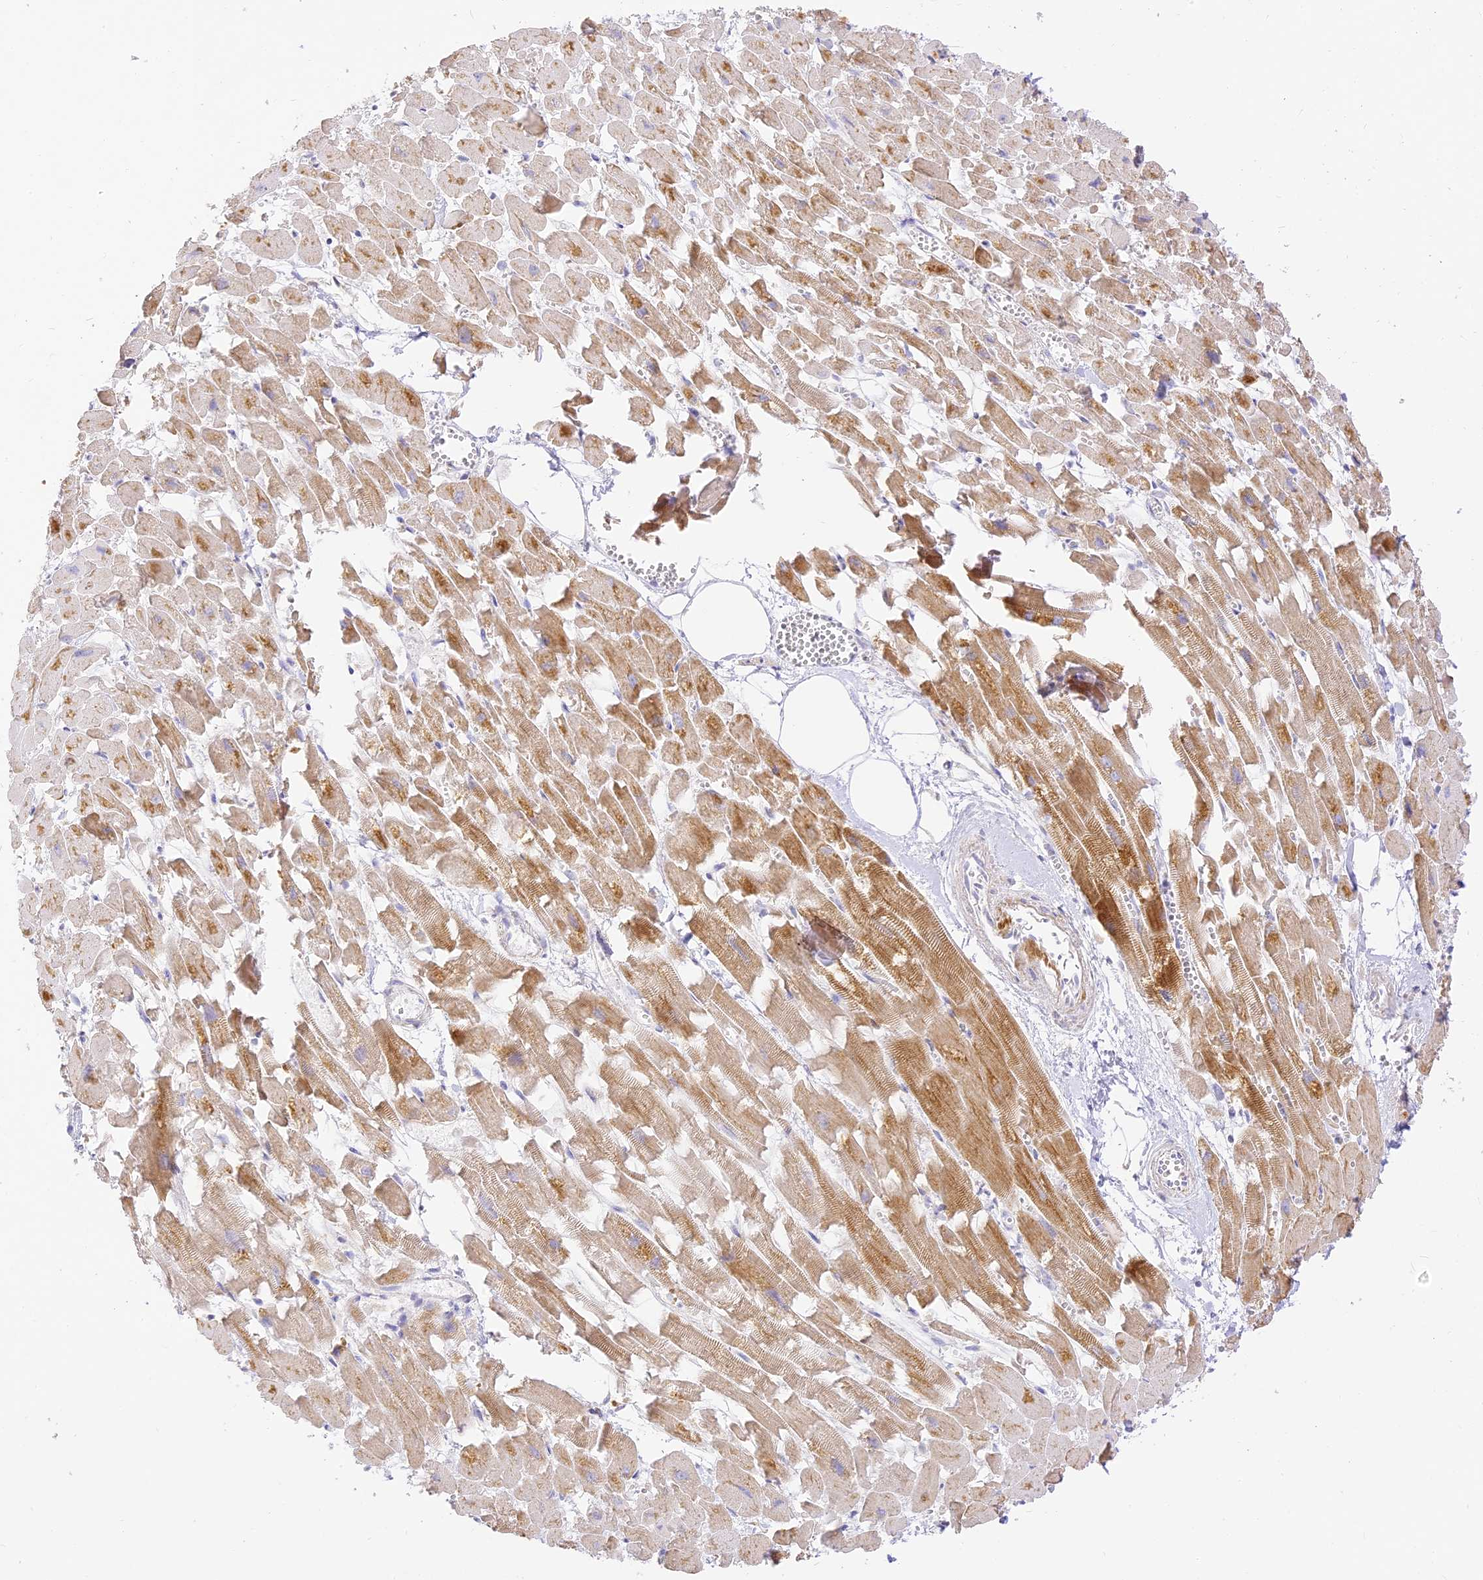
{"staining": {"intensity": "strong", "quantity": "25%-75%", "location": "cytoplasmic/membranous"}, "tissue": "heart muscle", "cell_type": "Cardiomyocytes", "image_type": "normal", "snomed": [{"axis": "morphology", "description": "Normal tissue, NOS"}, {"axis": "topography", "description": "Heart"}], "caption": "Heart muscle stained for a protein (brown) shows strong cytoplasmic/membranous positive expression in approximately 25%-75% of cardiomyocytes.", "gene": "LRRC15", "patient": {"sex": "female", "age": 64}}